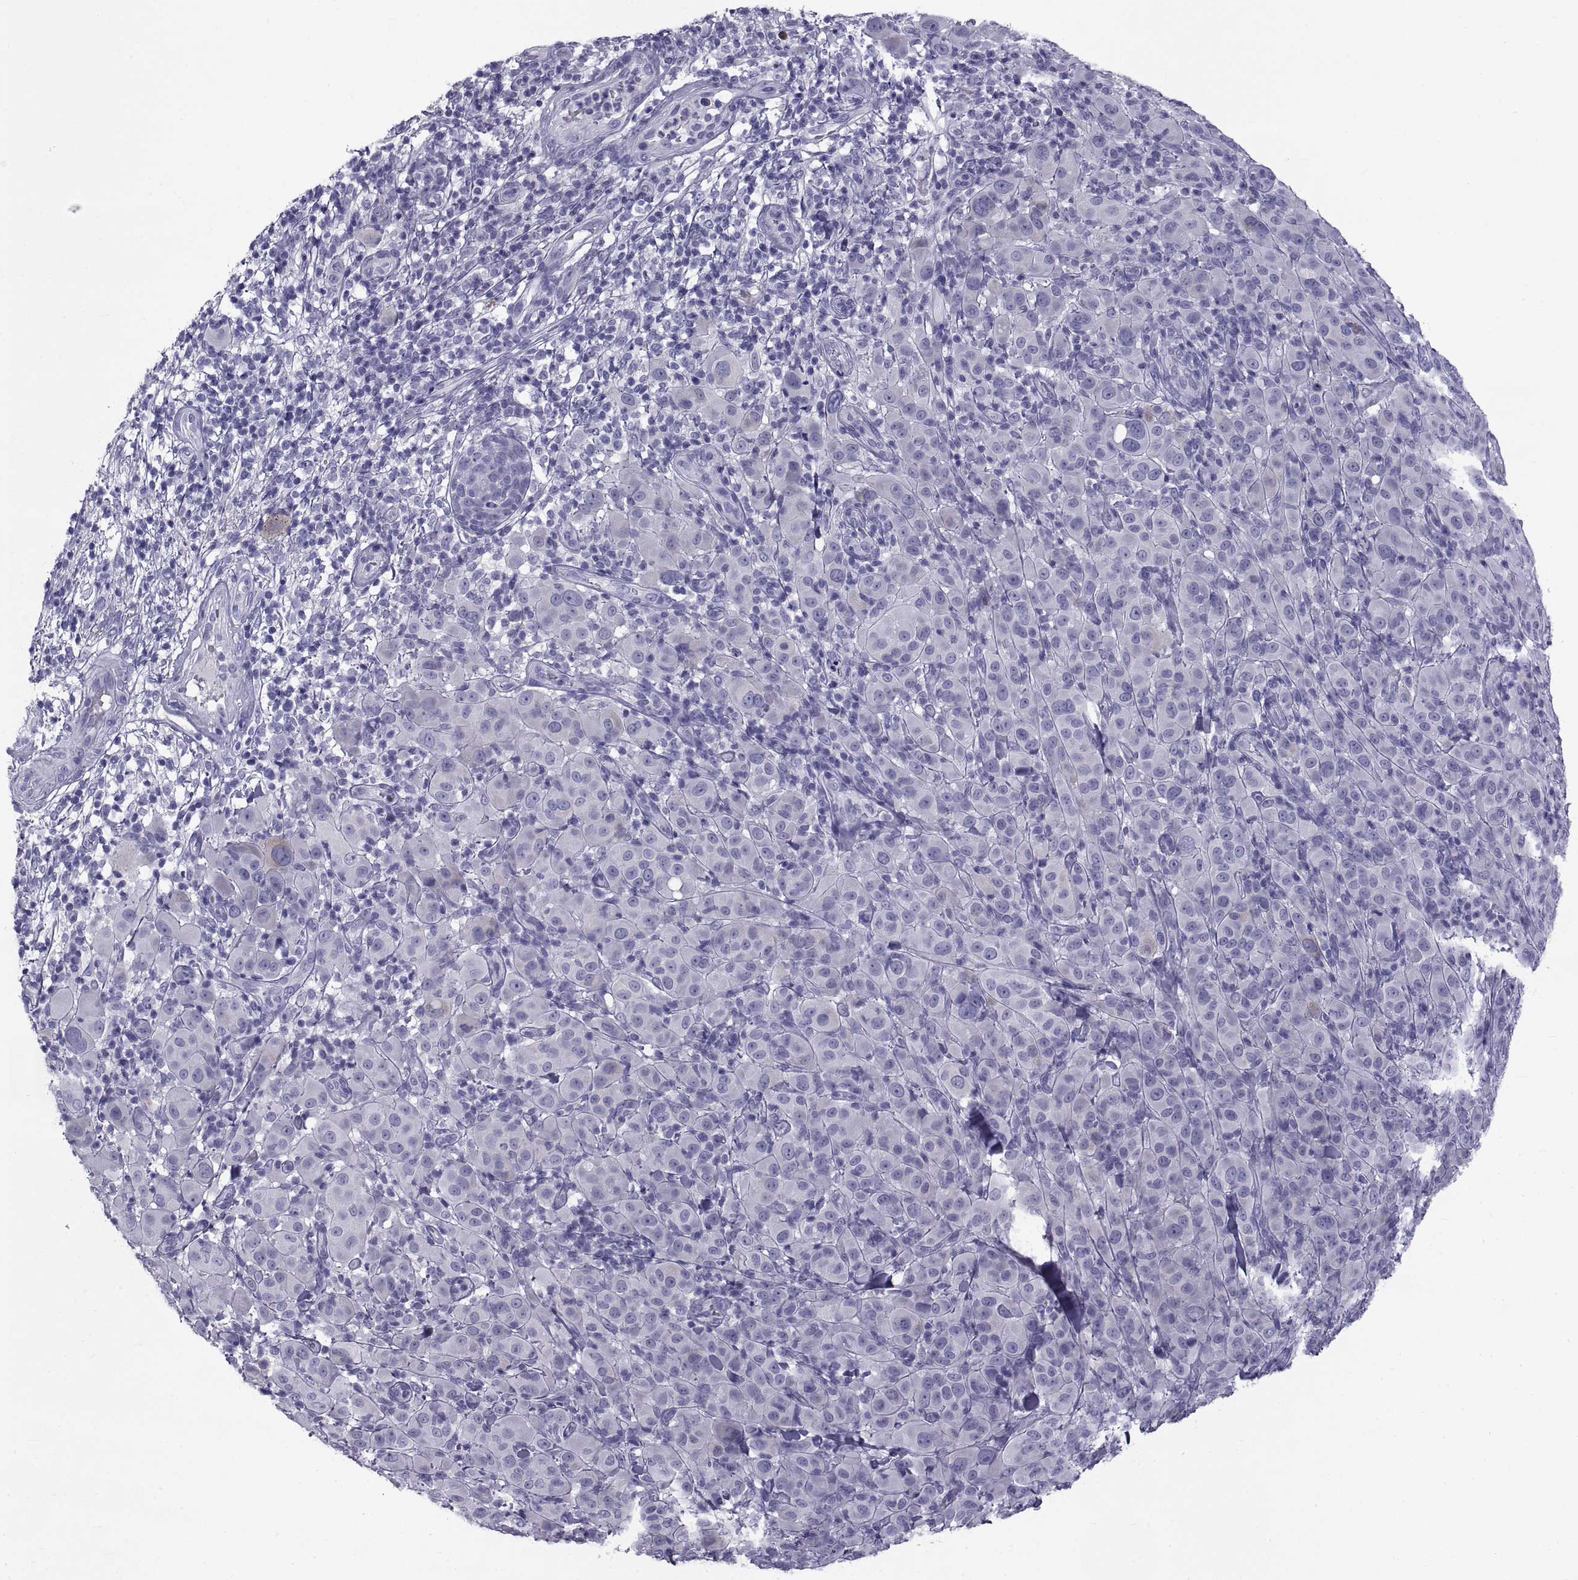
{"staining": {"intensity": "negative", "quantity": "none", "location": "none"}, "tissue": "melanoma", "cell_type": "Tumor cells", "image_type": "cancer", "snomed": [{"axis": "morphology", "description": "Malignant melanoma, NOS"}, {"axis": "topography", "description": "Skin"}], "caption": "Human malignant melanoma stained for a protein using IHC reveals no positivity in tumor cells.", "gene": "NPTX2", "patient": {"sex": "female", "age": 87}}